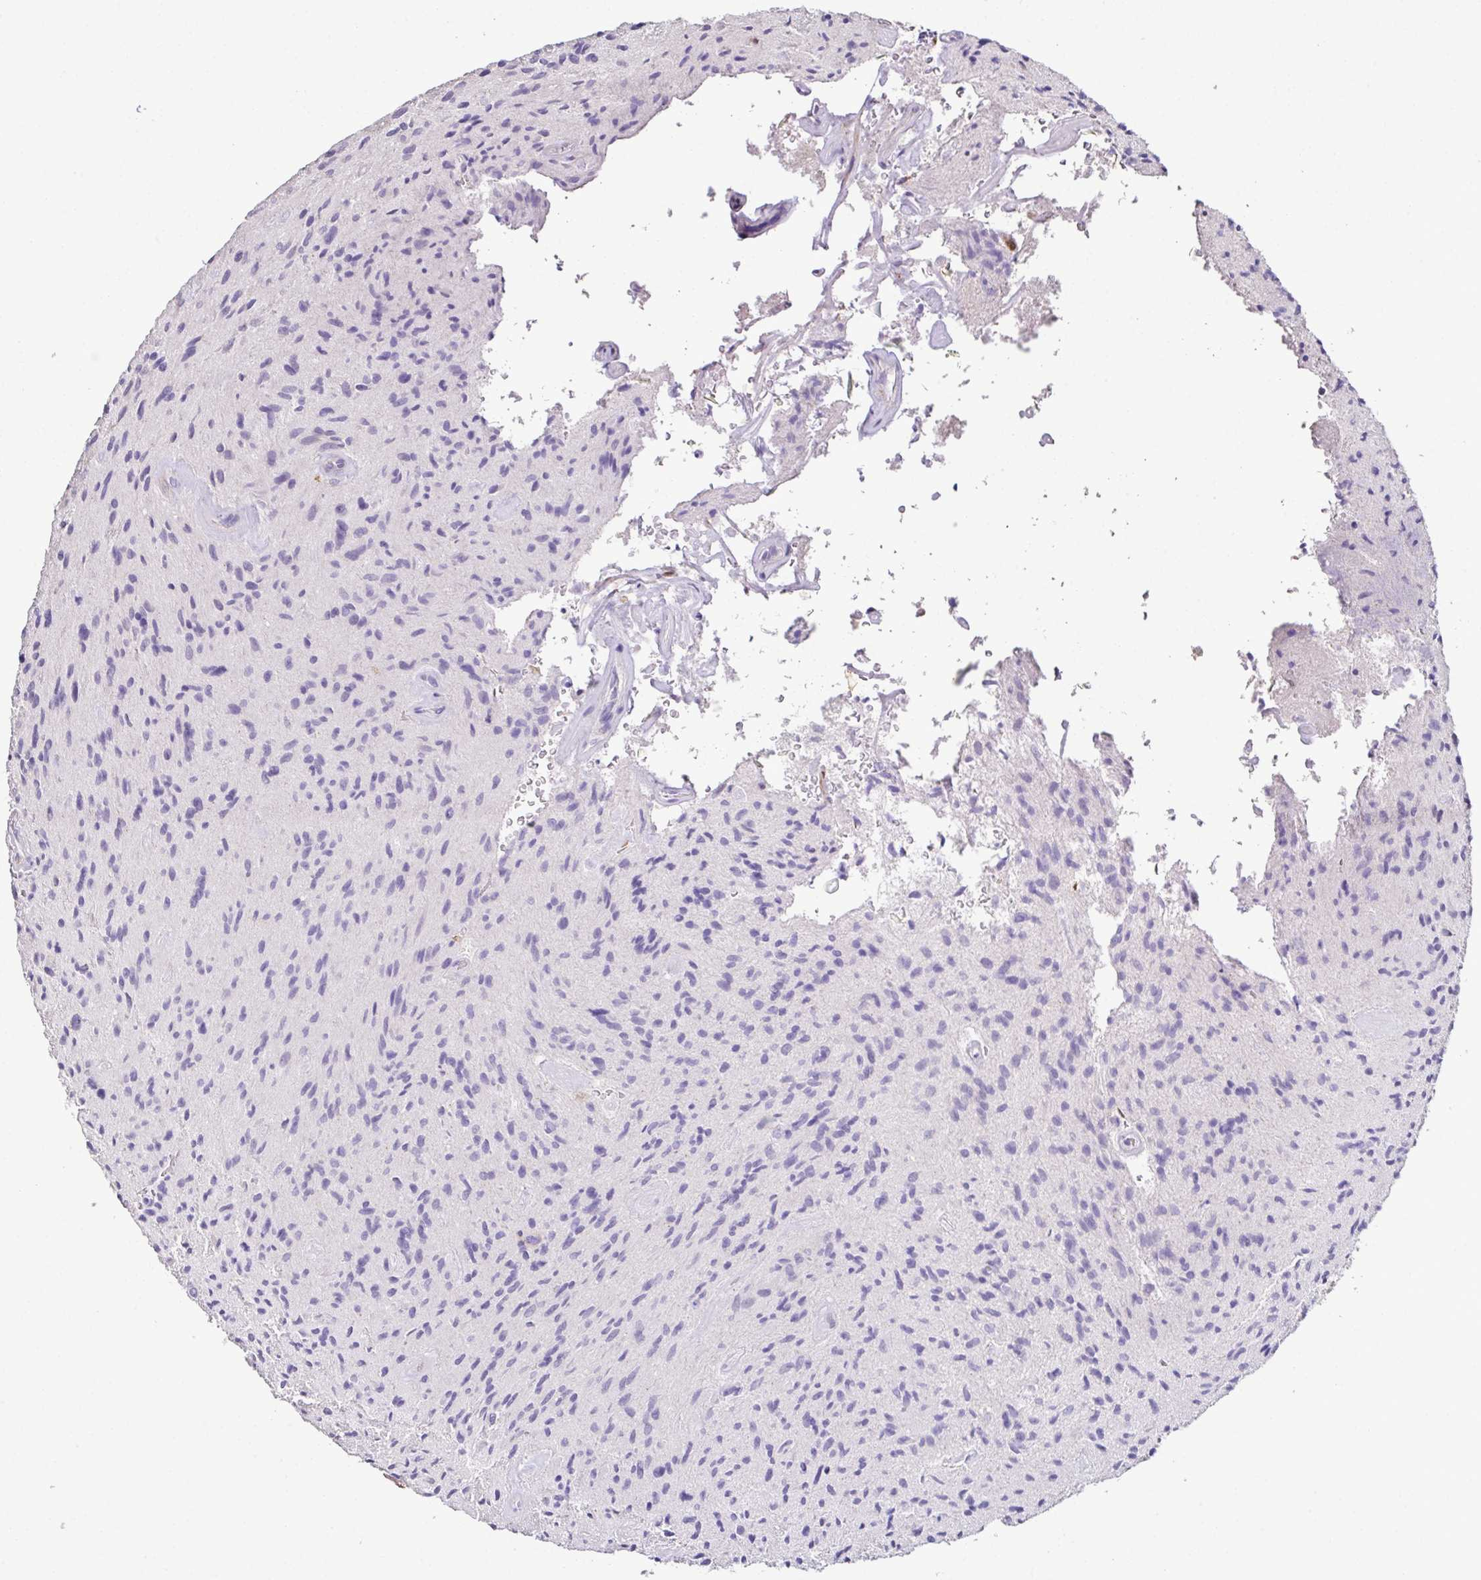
{"staining": {"intensity": "negative", "quantity": "none", "location": "none"}, "tissue": "glioma", "cell_type": "Tumor cells", "image_type": "cancer", "snomed": [{"axis": "morphology", "description": "Glioma, malignant, High grade"}, {"axis": "topography", "description": "Brain"}], "caption": "The immunohistochemistry micrograph has no significant staining in tumor cells of malignant glioma (high-grade) tissue.", "gene": "MARCO", "patient": {"sex": "male", "age": 54}}